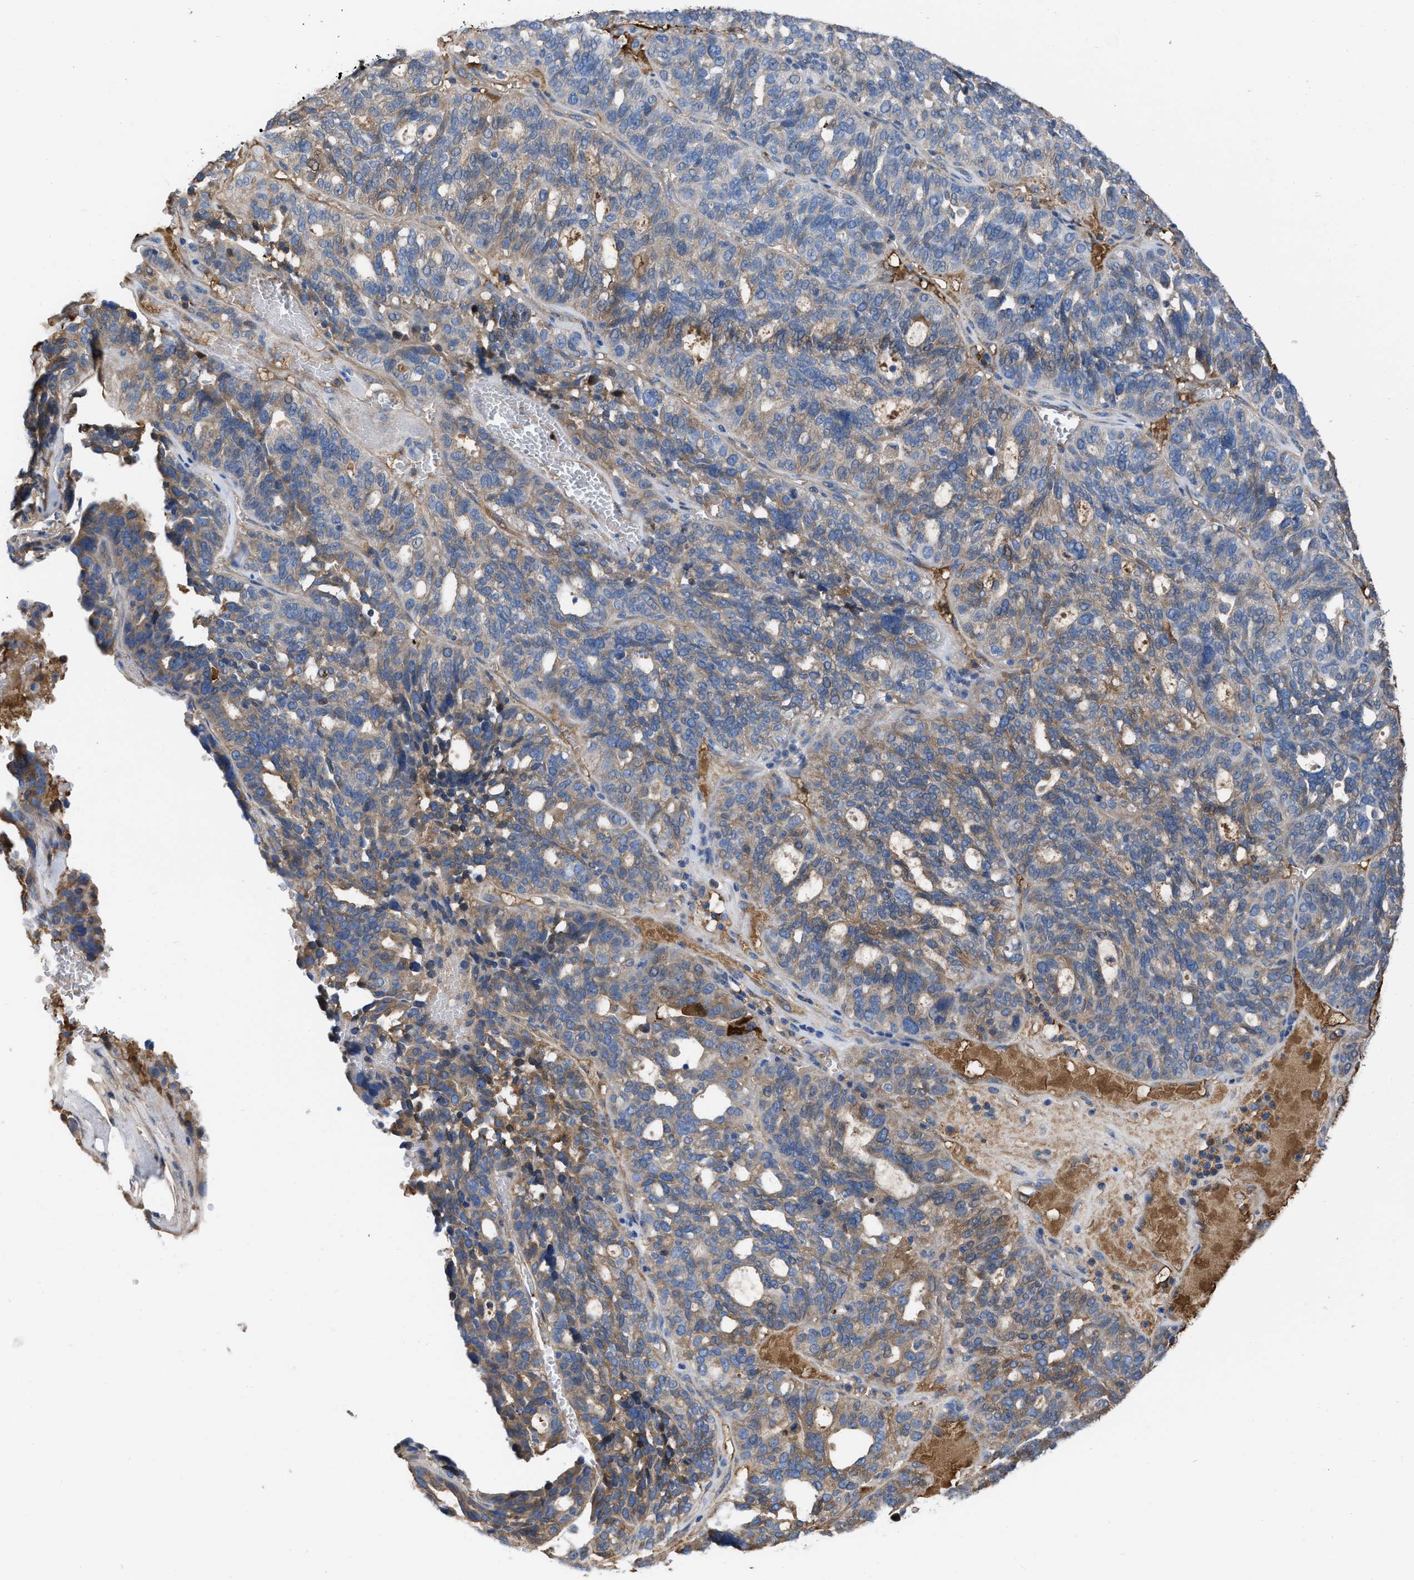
{"staining": {"intensity": "weak", "quantity": "25%-75%", "location": "cytoplasmic/membranous"}, "tissue": "ovarian cancer", "cell_type": "Tumor cells", "image_type": "cancer", "snomed": [{"axis": "morphology", "description": "Cystadenocarcinoma, serous, NOS"}, {"axis": "topography", "description": "Ovary"}], "caption": "Immunohistochemistry (IHC) of ovarian cancer (serous cystadenocarcinoma) reveals low levels of weak cytoplasmic/membranous staining in approximately 25%-75% of tumor cells.", "gene": "TRIOBP", "patient": {"sex": "female", "age": 59}}